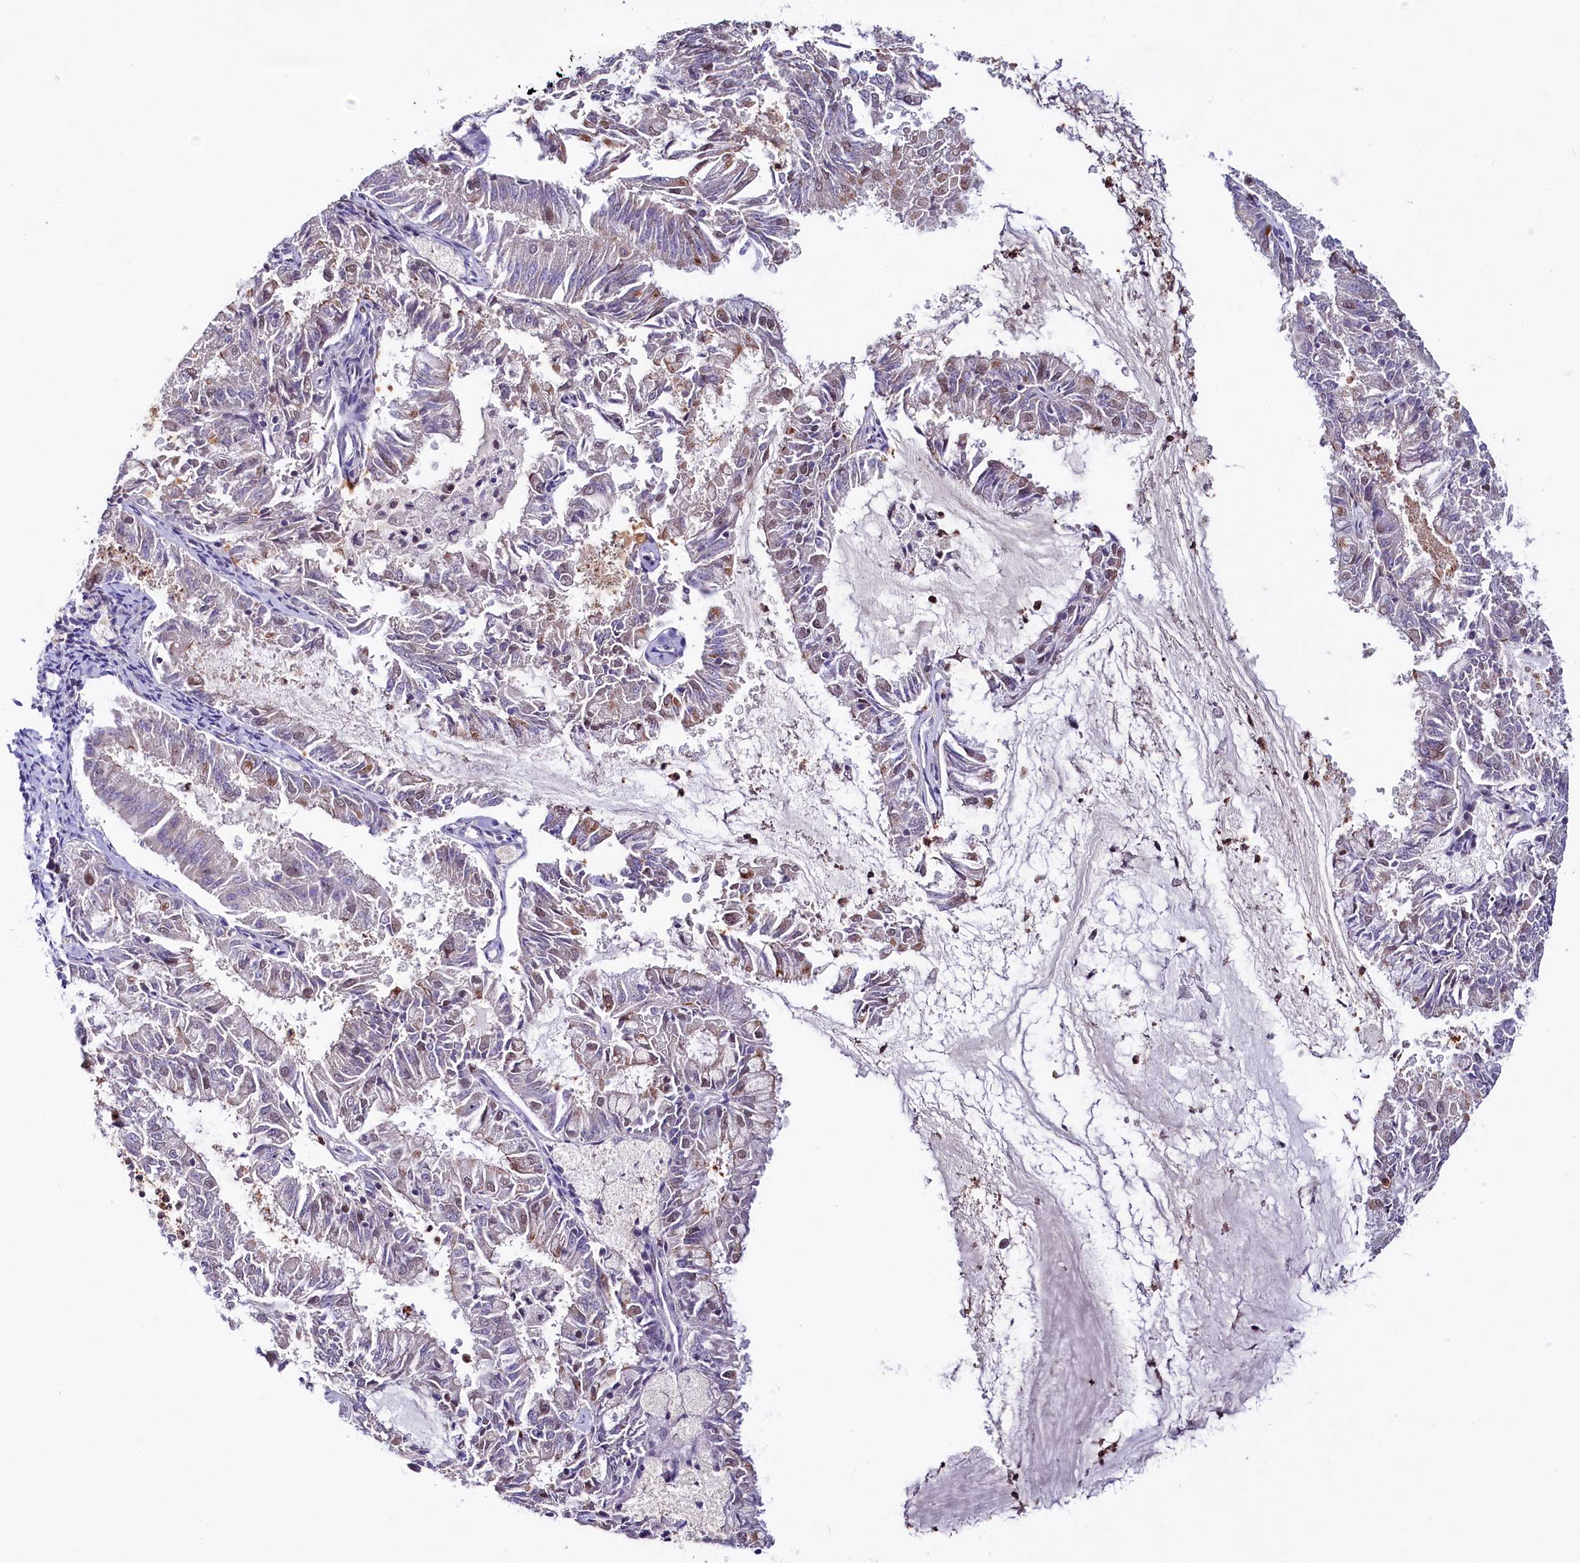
{"staining": {"intensity": "weak", "quantity": "<25%", "location": "nuclear"}, "tissue": "endometrial cancer", "cell_type": "Tumor cells", "image_type": "cancer", "snomed": [{"axis": "morphology", "description": "Adenocarcinoma, NOS"}, {"axis": "topography", "description": "Endometrium"}], "caption": "Immunohistochemistry (IHC) of endometrial cancer (adenocarcinoma) reveals no staining in tumor cells. (DAB (3,3'-diaminobenzidine) IHC, high magnification).", "gene": "SCAF11", "patient": {"sex": "female", "age": 57}}